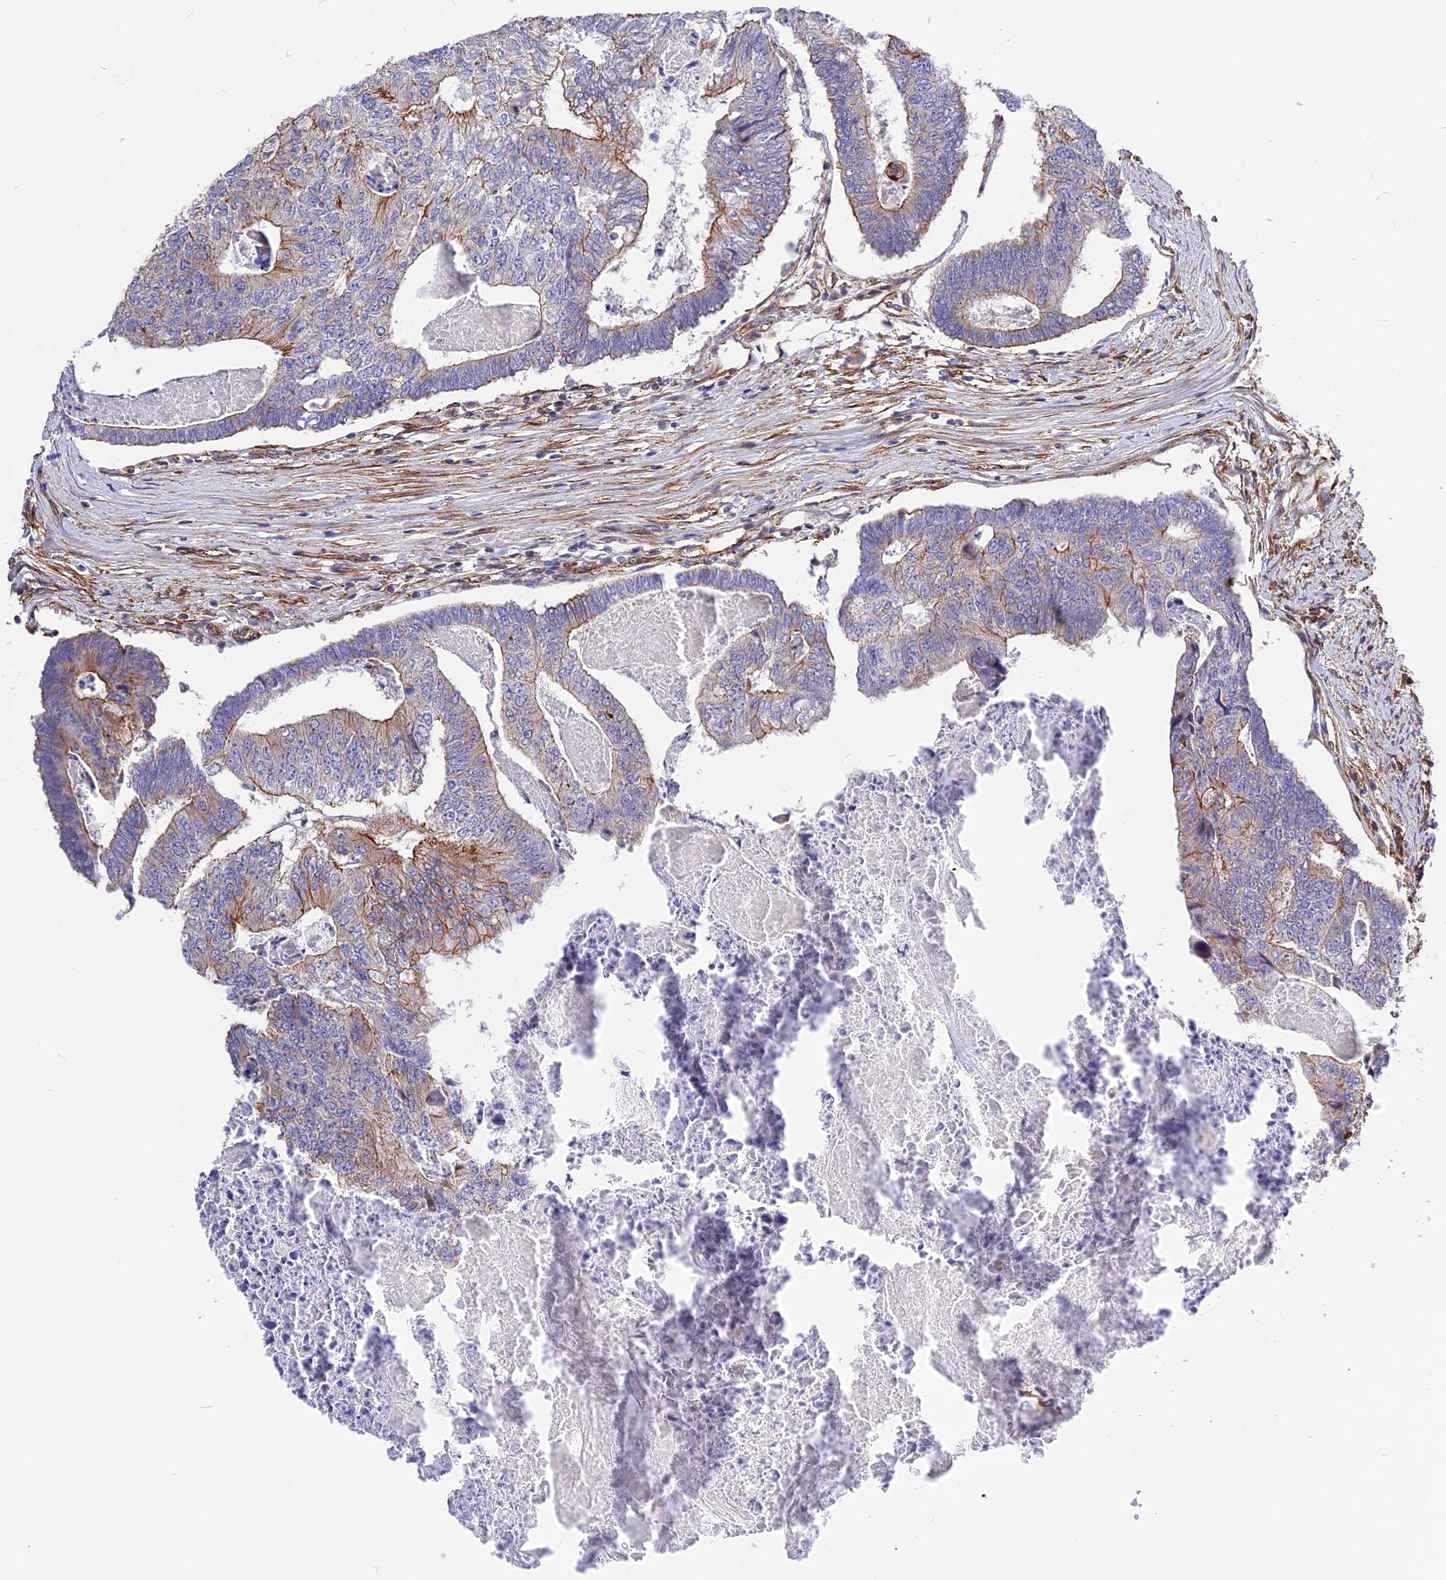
{"staining": {"intensity": "moderate", "quantity": "<25%", "location": "cytoplasmic/membranous"}, "tissue": "colorectal cancer", "cell_type": "Tumor cells", "image_type": "cancer", "snomed": [{"axis": "morphology", "description": "Adenocarcinoma, NOS"}, {"axis": "topography", "description": "Colon"}], "caption": "This is a micrograph of IHC staining of colorectal cancer, which shows moderate positivity in the cytoplasmic/membranous of tumor cells.", "gene": "R3HDM4", "patient": {"sex": "female", "age": 67}}